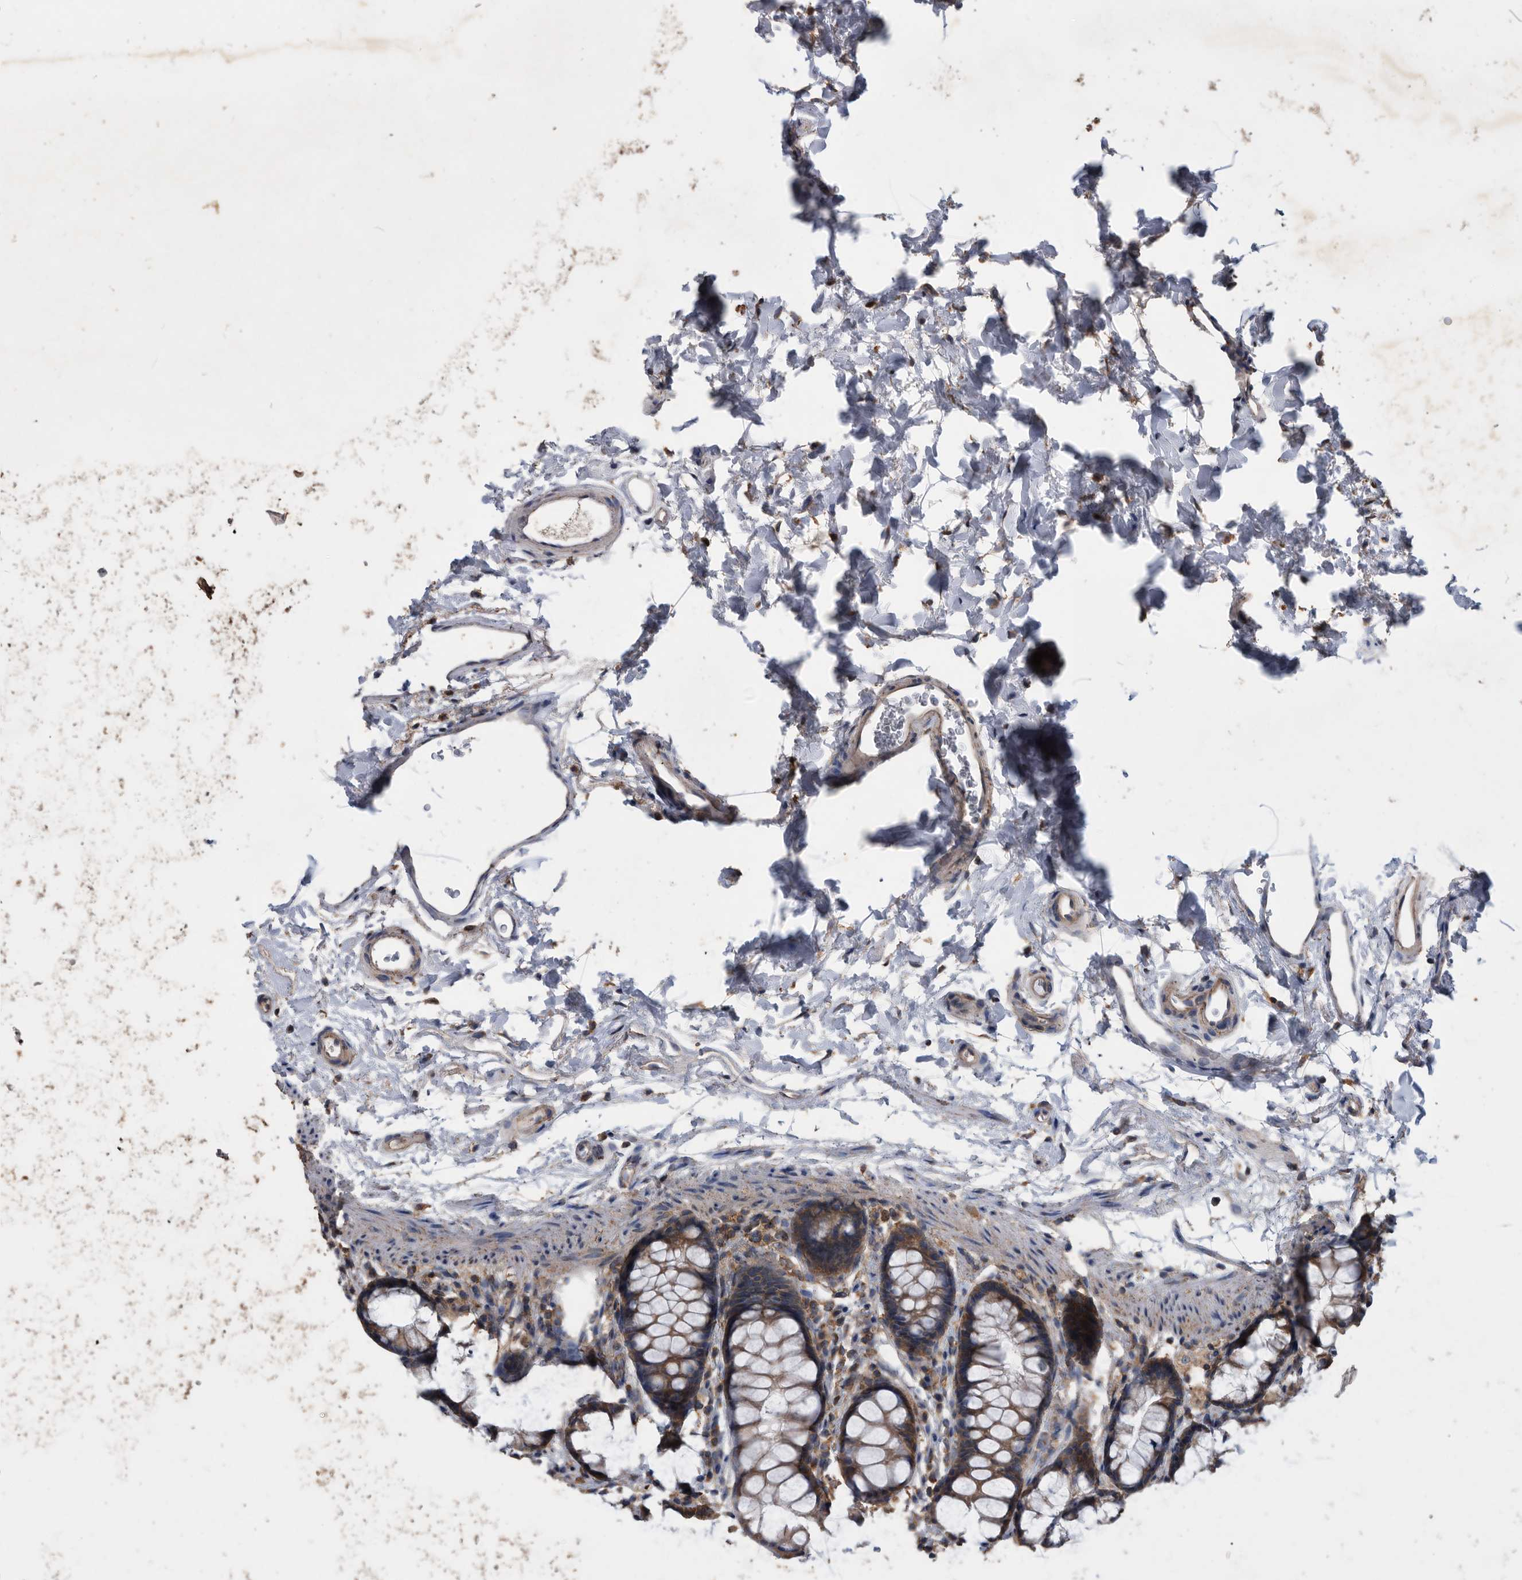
{"staining": {"intensity": "weak", "quantity": ">75%", "location": "cytoplasmic/membranous"}, "tissue": "rectum", "cell_type": "Glandular cells", "image_type": "normal", "snomed": [{"axis": "morphology", "description": "Normal tissue, NOS"}, {"axis": "topography", "description": "Rectum"}], "caption": "DAB immunohistochemical staining of unremarkable human rectum exhibits weak cytoplasmic/membranous protein positivity in approximately >75% of glandular cells. (DAB (3,3'-diaminobenzidine) IHC with brightfield microscopy, high magnification).", "gene": "NRBP1", "patient": {"sex": "female", "age": 65}}